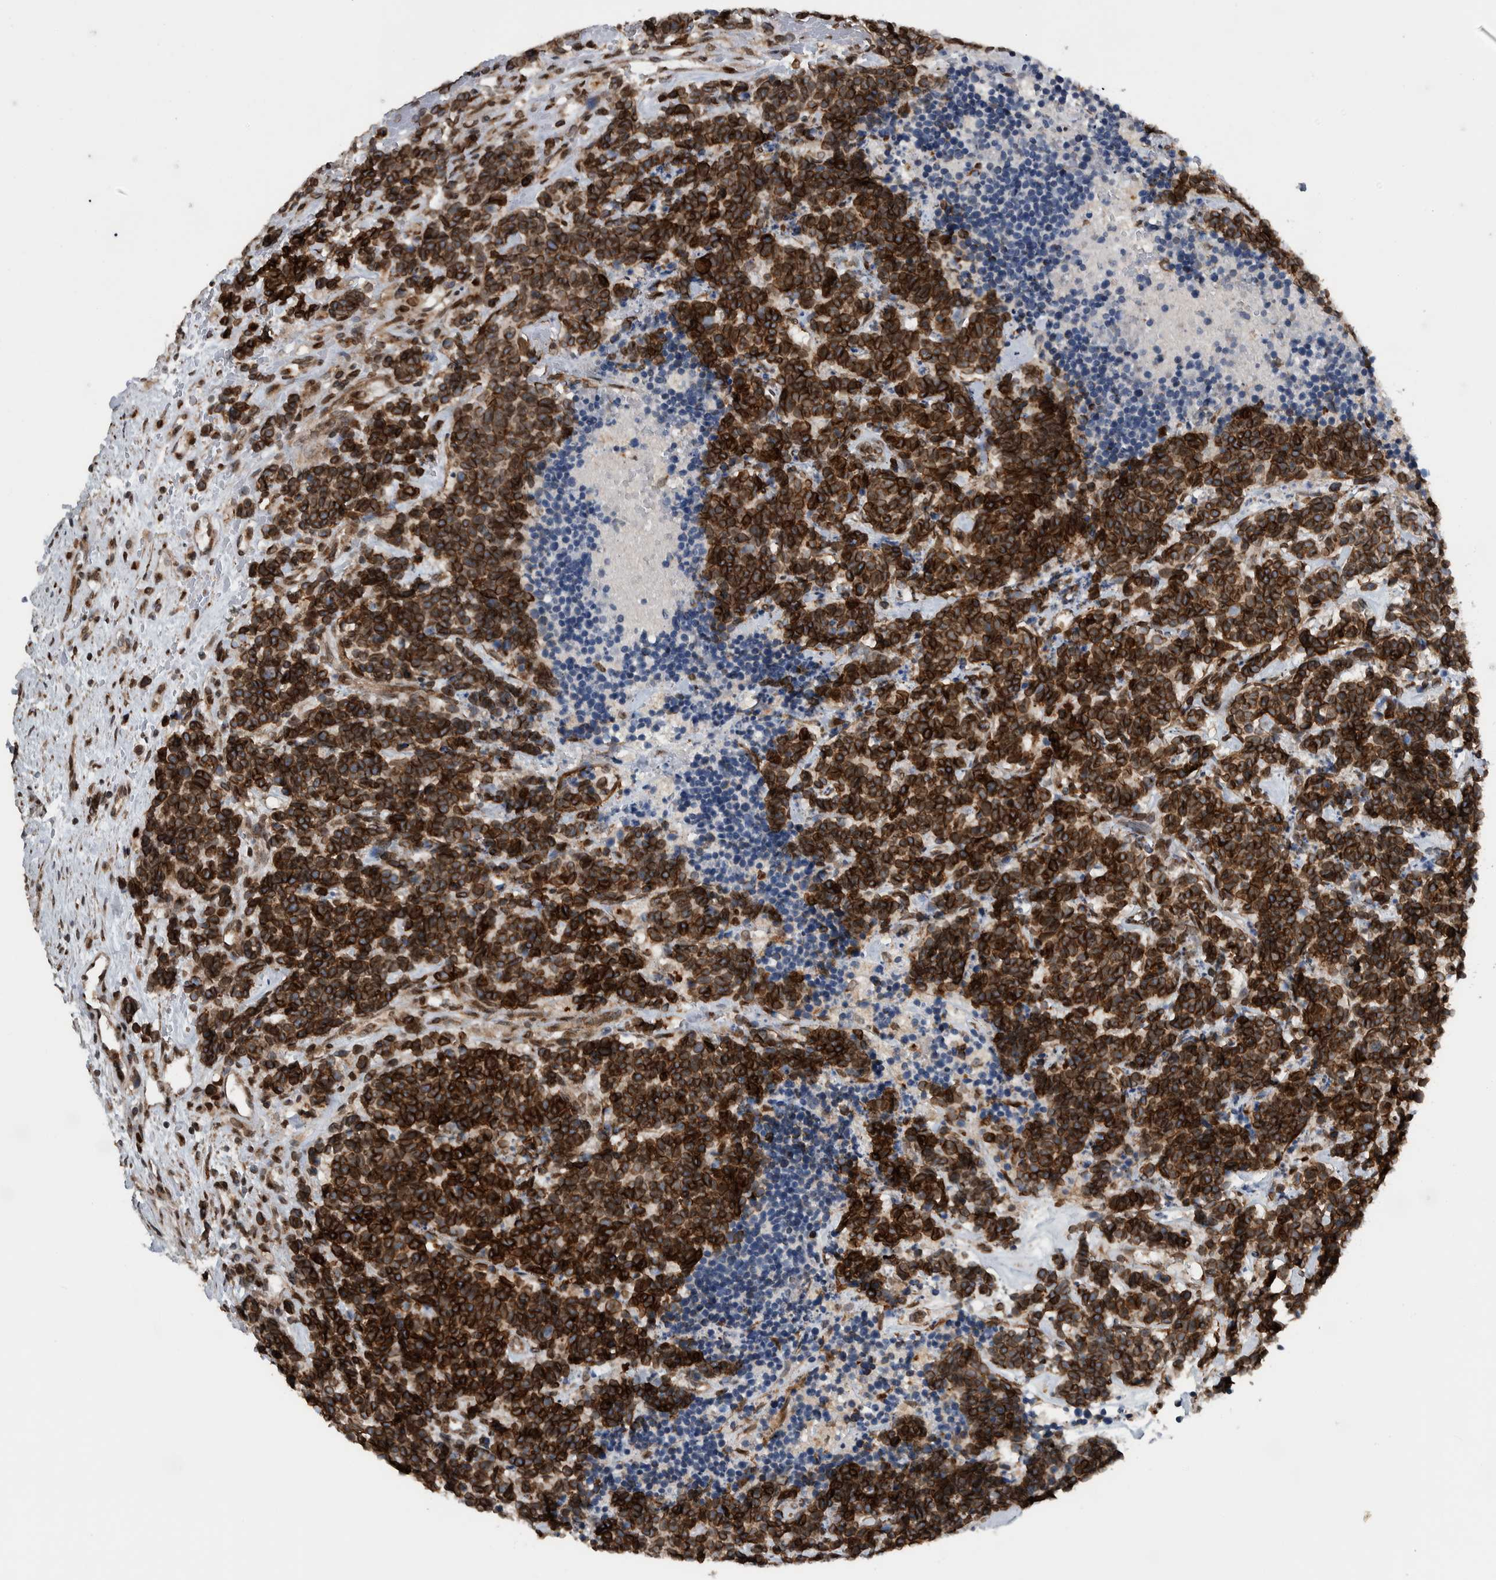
{"staining": {"intensity": "strong", "quantity": ">75%", "location": "cytoplasmic/membranous,nuclear"}, "tissue": "carcinoid", "cell_type": "Tumor cells", "image_type": "cancer", "snomed": [{"axis": "morphology", "description": "Carcinoma, NOS"}, {"axis": "morphology", "description": "Carcinoid, malignant, NOS"}, {"axis": "topography", "description": "Urinary bladder"}], "caption": "Immunohistochemical staining of human carcinoma shows strong cytoplasmic/membranous and nuclear protein staining in approximately >75% of tumor cells. (DAB (3,3'-diaminobenzidine) IHC, brown staining for protein, blue staining for nuclei).", "gene": "FAM135B", "patient": {"sex": "male", "age": 57}}